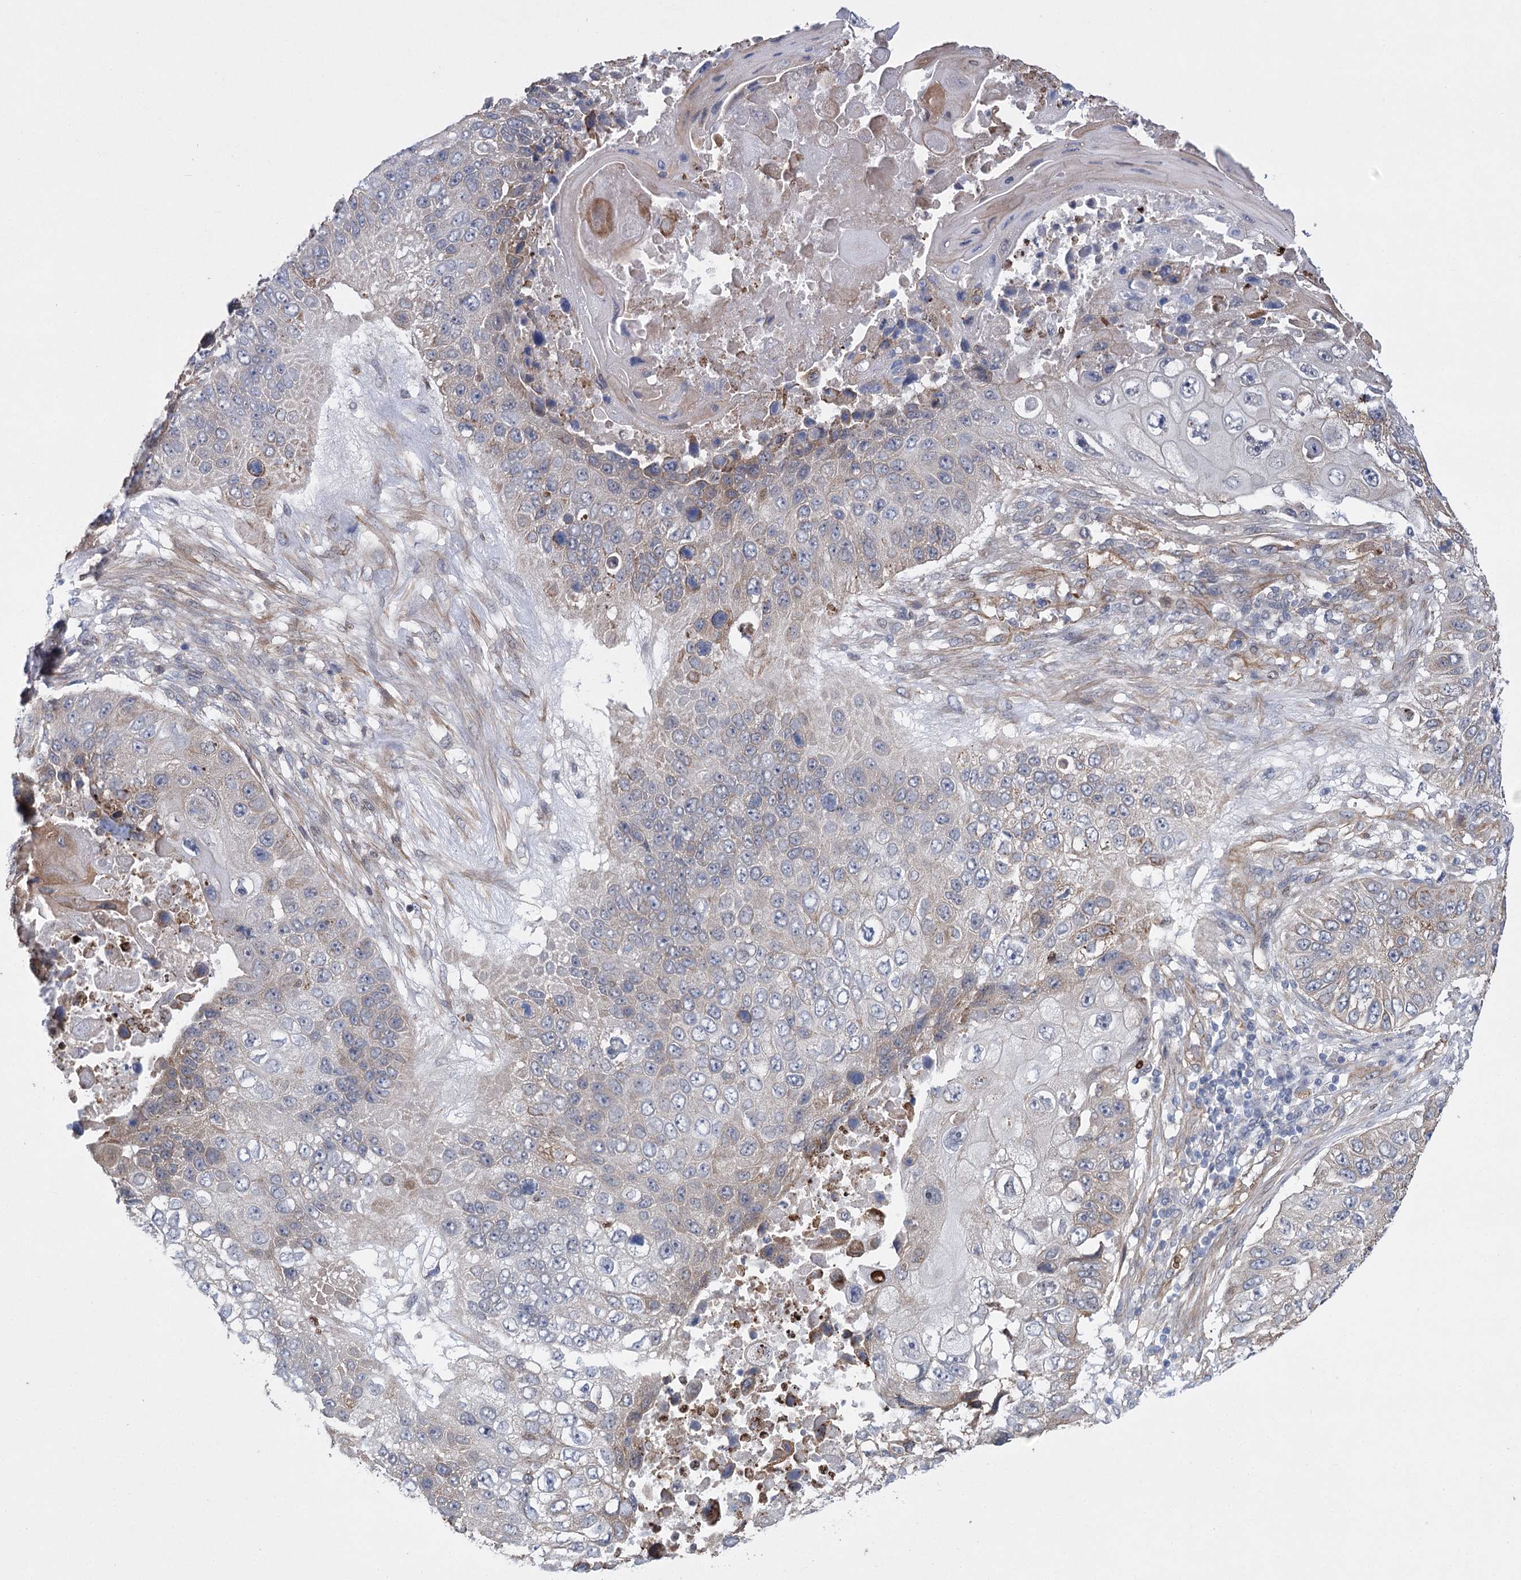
{"staining": {"intensity": "weak", "quantity": "<25%", "location": "cytoplasmic/membranous"}, "tissue": "lung cancer", "cell_type": "Tumor cells", "image_type": "cancer", "snomed": [{"axis": "morphology", "description": "Squamous cell carcinoma, NOS"}, {"axis": "topography", "description": "Lung"}], "caption": "The micrograph displays no significant positivity in tumor cells of lung squamous cell carcinoma.", "gene": "THAP6", "patient": {"sex": "male", "age": 61}}